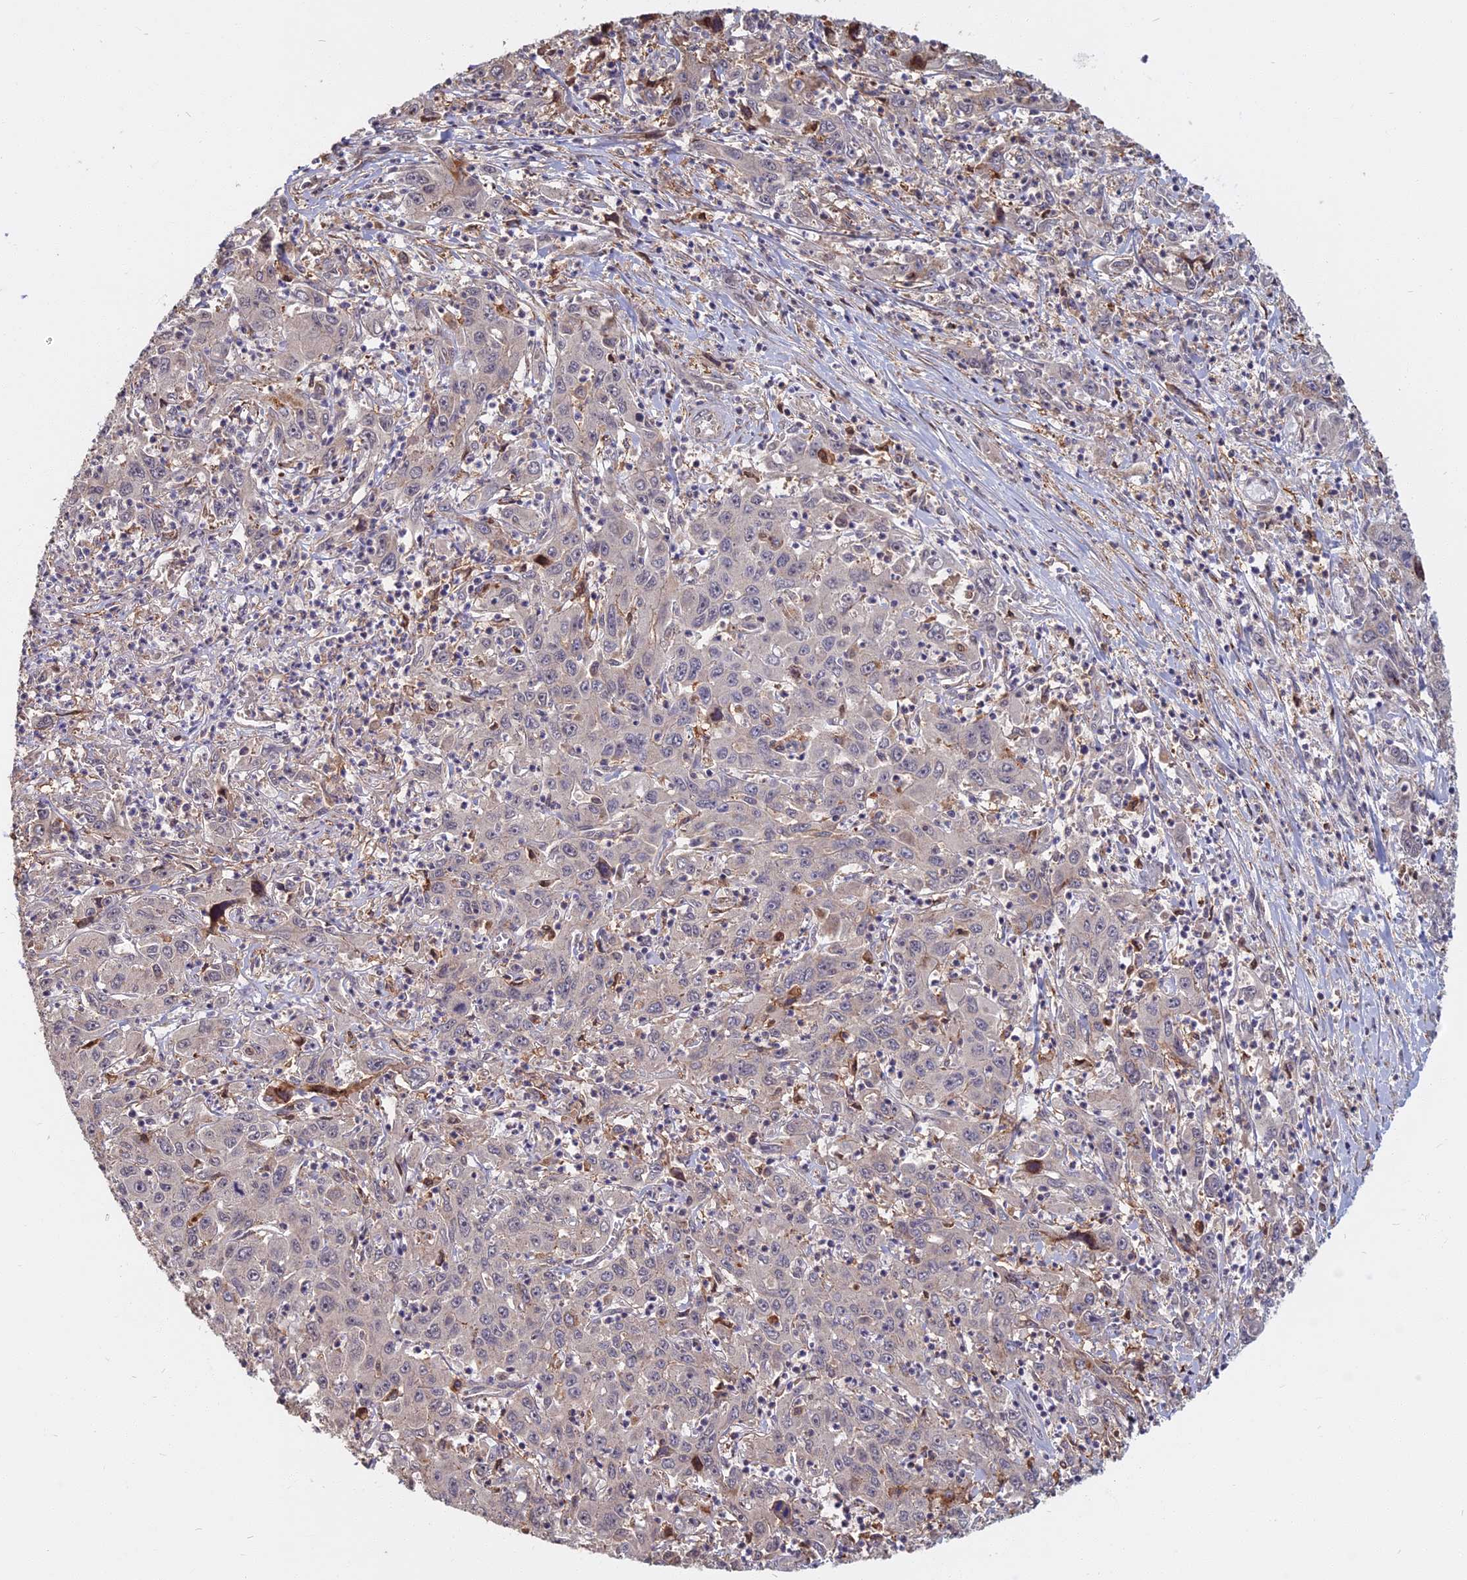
{"staining": {"intensity": "negative", "quantity": "none", "location": "none"}, "tissue": "liver cancer", "cell_type": "Tumor cells", "image_type": "cancer", "snomed": [{"axis": "morphology", "description": "Carcinoma, Hepatocellular, NOS"}, {"axis": "topography", "description": "Liver"}], "caption": "Human hepatocellular carcinoma (liver) stained for a protein using immunohistochemistry shows no positivity in tumor cells.", "gene": "SPG11", "patient": {"sex": "male", "age": 63}}